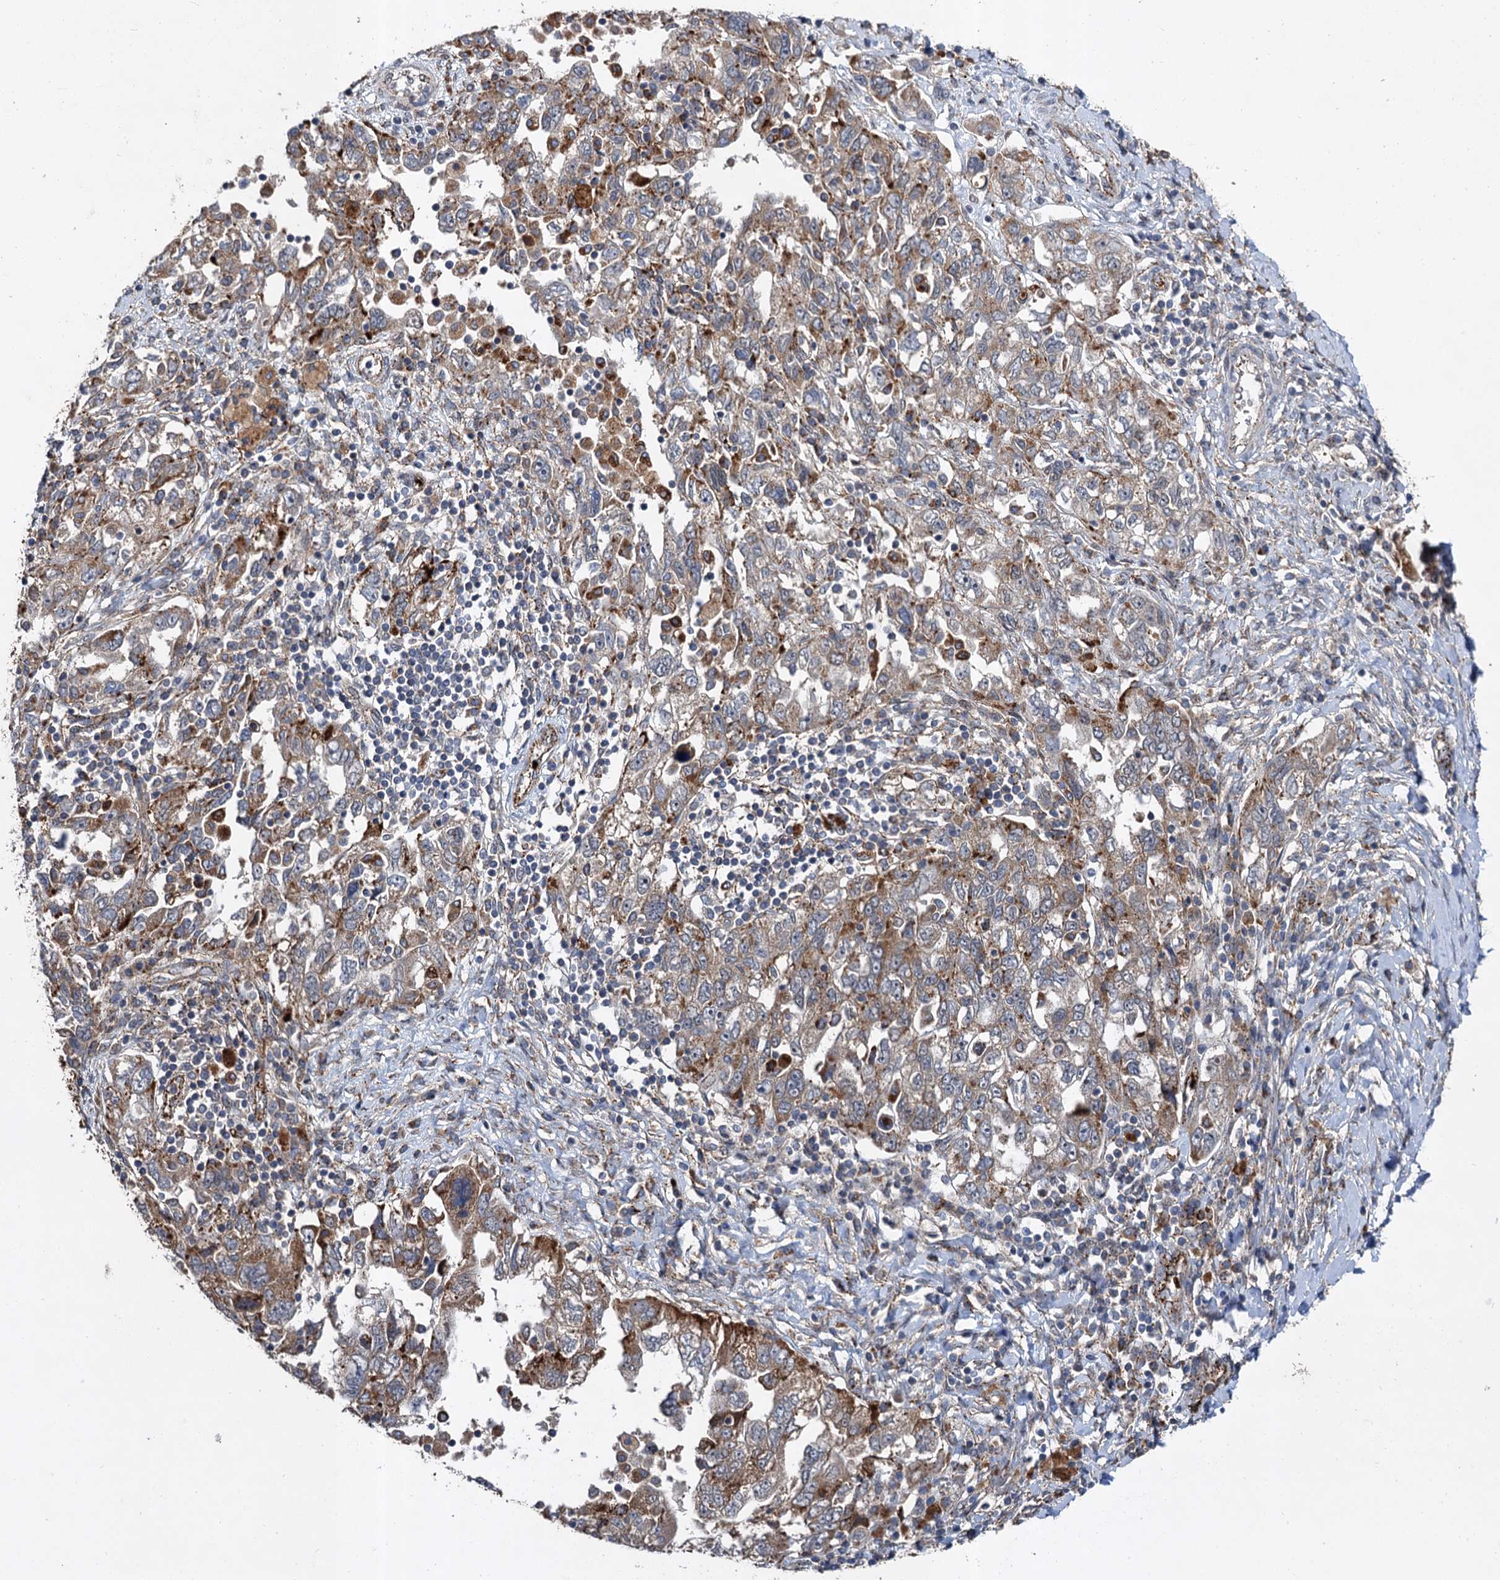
{"staining": {"intensity": "moderate", "quantity": ">75%", "location": "cytoplasmic/membranous"}, "tissue": "ovarian cancer", "cell_type": "Tumor cells", "image_type": "cancer", "snomed": [{"axis": "morphology", "description": "Carcinoma, NOS"}, {"axis": "morphology", "description": "Cystadenocarcinoma, serous, NOS"}, {"axis": "topography", "description": "Ovary"}], "caption": "The histopathology image reveals immunohistochemical staining of serous cystadenocarcinoma (ovarian). There is moderate cytoplasmic/membranous positivity is identified in about >75% of tumor cells. Immunohistochemistry (ihc) stains the protein of interest in brown and the nuclei are stained blue.", "gene": "GBA1", "patient": {"sex": "female", "age": 69}}